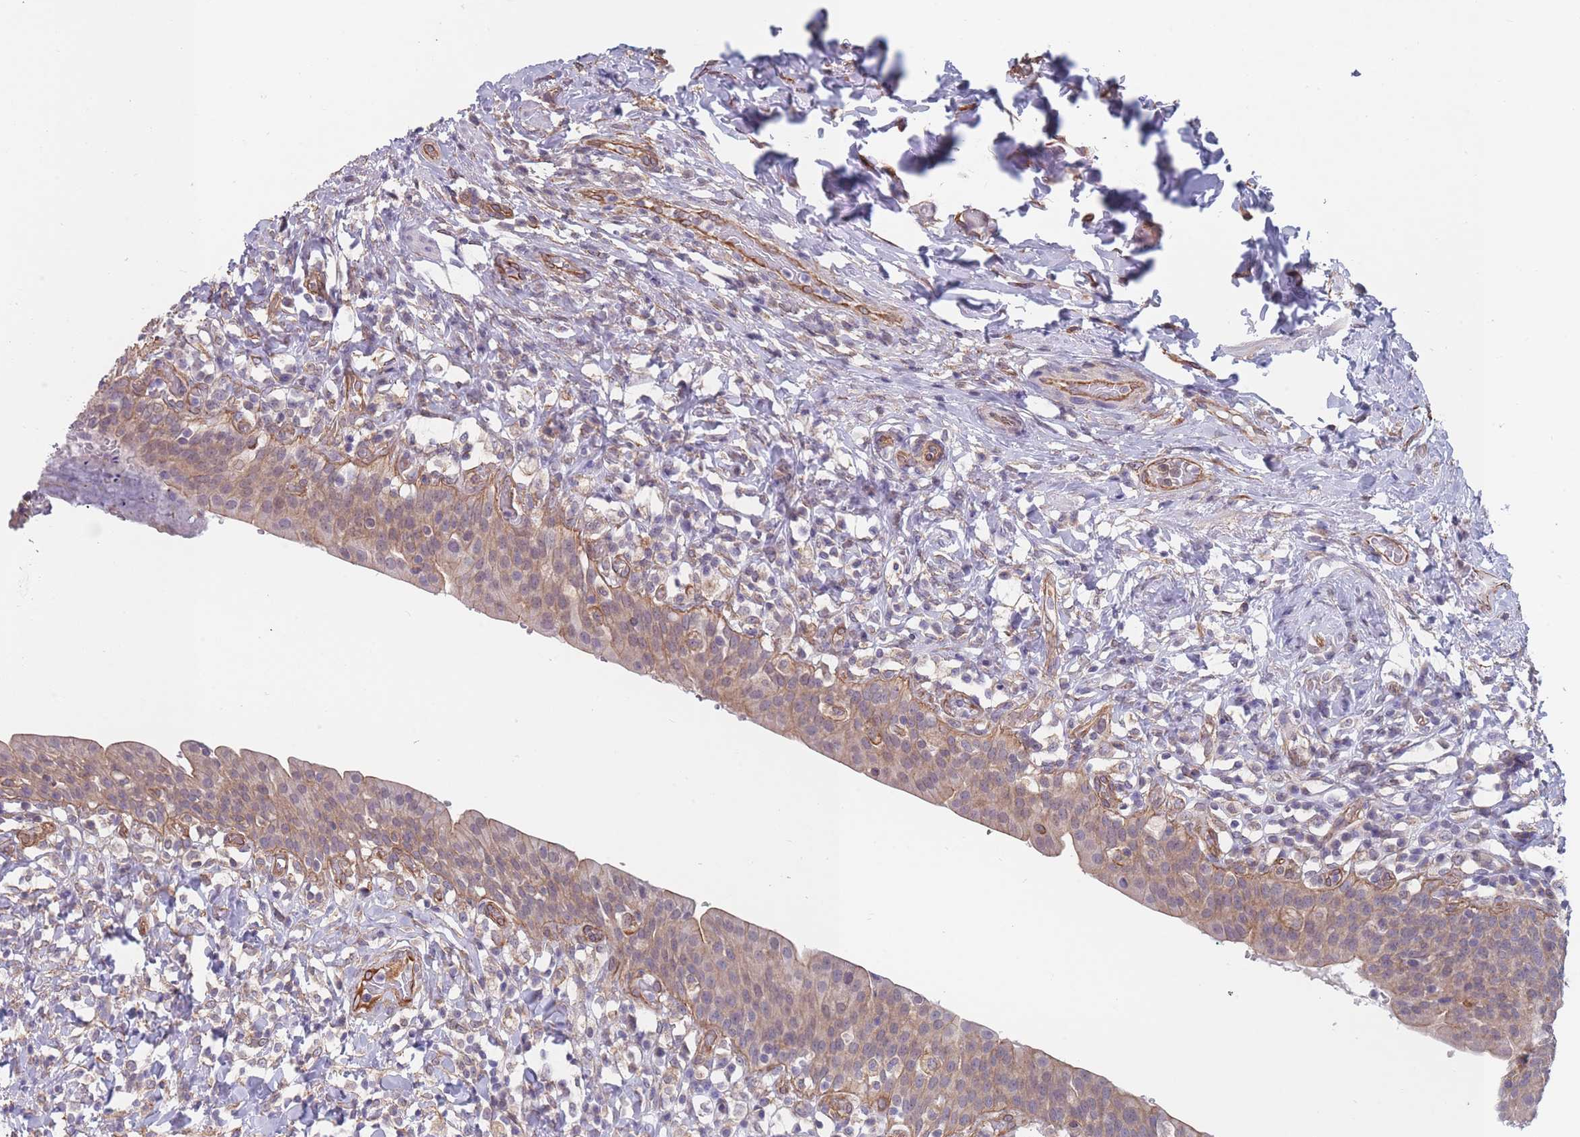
{"staining": {"intensity": "weak", "quantity": "25%-75%", "location": "cytoplasmic/membranous"}, "tissue": "urinary bladder", "cell_type": "Urothelial cells", "image_type": "normal", "snomed": [{"axis": "morphology", "description": "Normal tissue, NOS"}, {"axis": "morphology", "description": "Inflammation, NOS"}, {"axis": "topography", "description": "Urinary bladder"}], "caption": "Approximately 25%-75% of urothelial cells in unremarkable human urinary bladder demonstrate weak cytoplasmic/membranous protein staining as visualized by brown immunohistochemical staining.", "gene": "SLC1A6", "patient": {"sex": "male", "age": 64}}